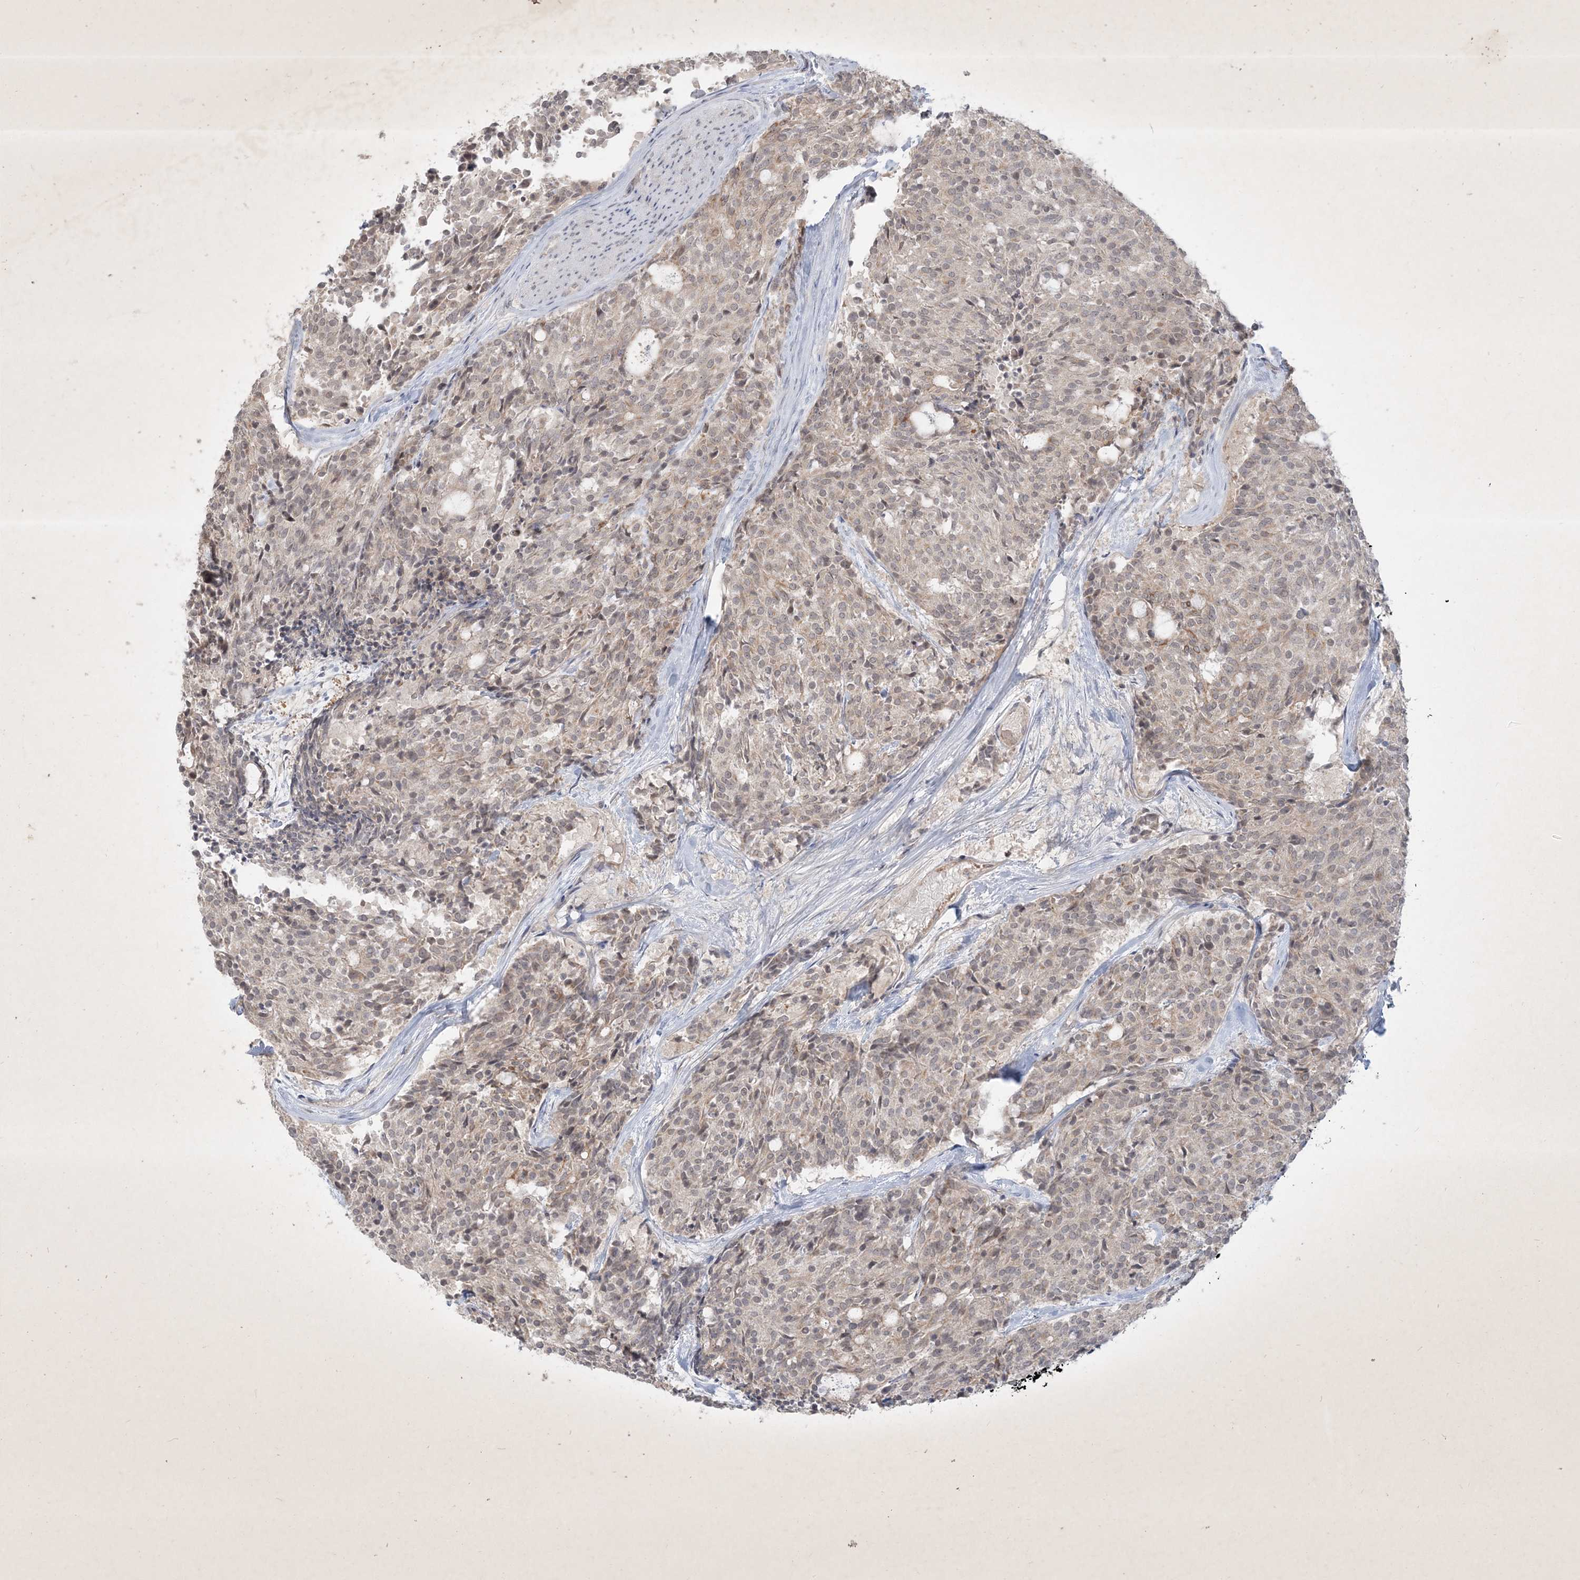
{"staining": {"intensity": "negative", "quantity": "none", "location": "none"}, "tissue": "carcinoid", "cell_type": "Tumor cells", "image_type": "cancer", "snomed": [{"axis": "morphology", "description": "Carcinoid, malignant, NOS"}, {"axis": "topography", "description": "Pancreas"}], "caption": "Immunohistochemistry histopathology image of human malignant carcinoid stained for a protein (brown), which demonstrates no expression in tumor cells. (DAB IHC, high magnification).", "gene": "BOD1", "patient": {"sex": "female", "age": 54}}